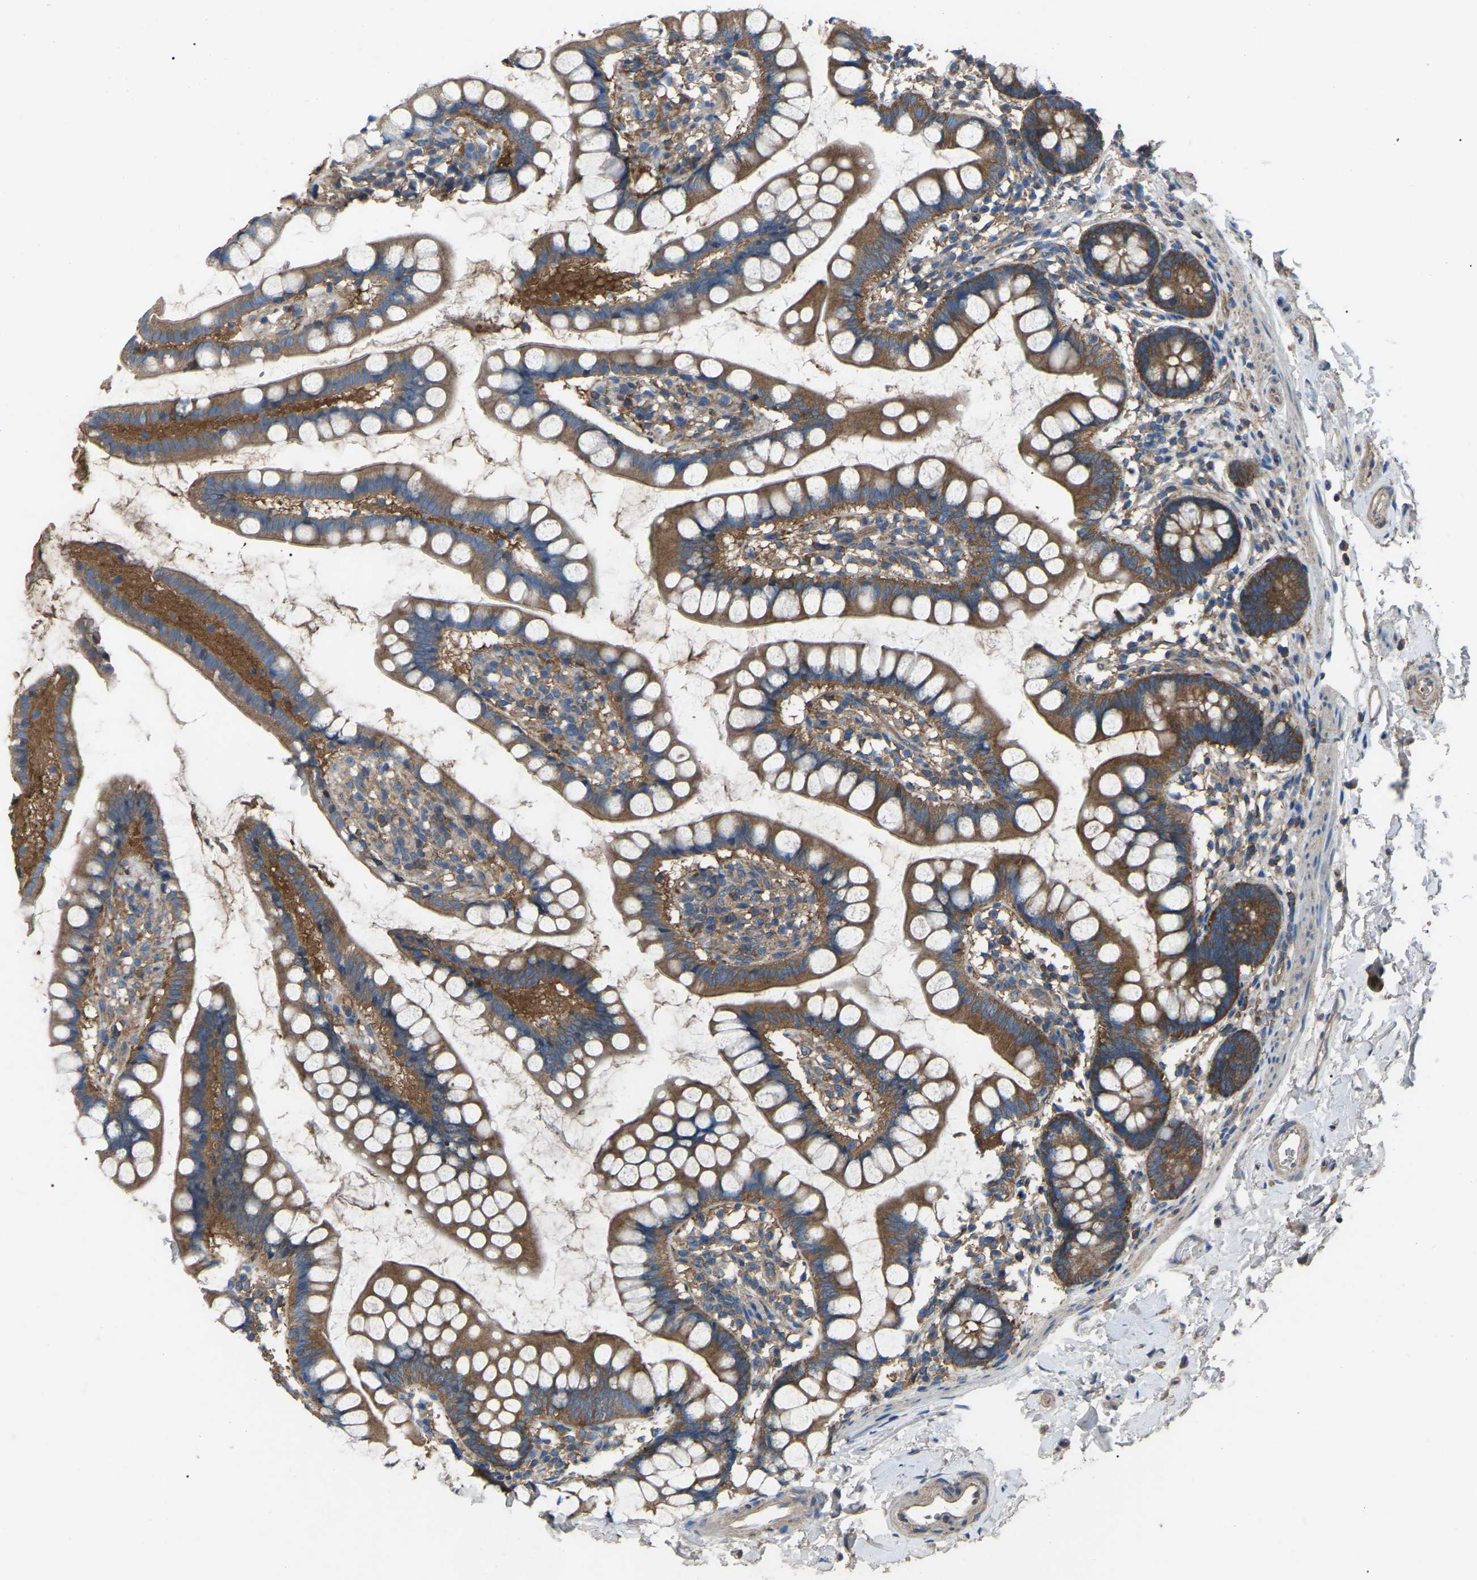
{"staining": {"intensity": "moderate", "quantity": ">75%", "location": "cytoplasmic/membranous"}, "tissue": "small intestine", "cell_type": "Glandular cells", "image_type": "normal", "snomed": [{"axis": "morphology", "description": "Normal tissue, NOS"}, {"axis": "topography", "description": "Small intestine"}], "caption": "Glandular cells exhibit medium levels of moderate cytoplasmic/membranous positivity in about >75% of cells in benign small intestine.", "gene": "AIMP1", "patient": {"sex": "female", "age": 84}}